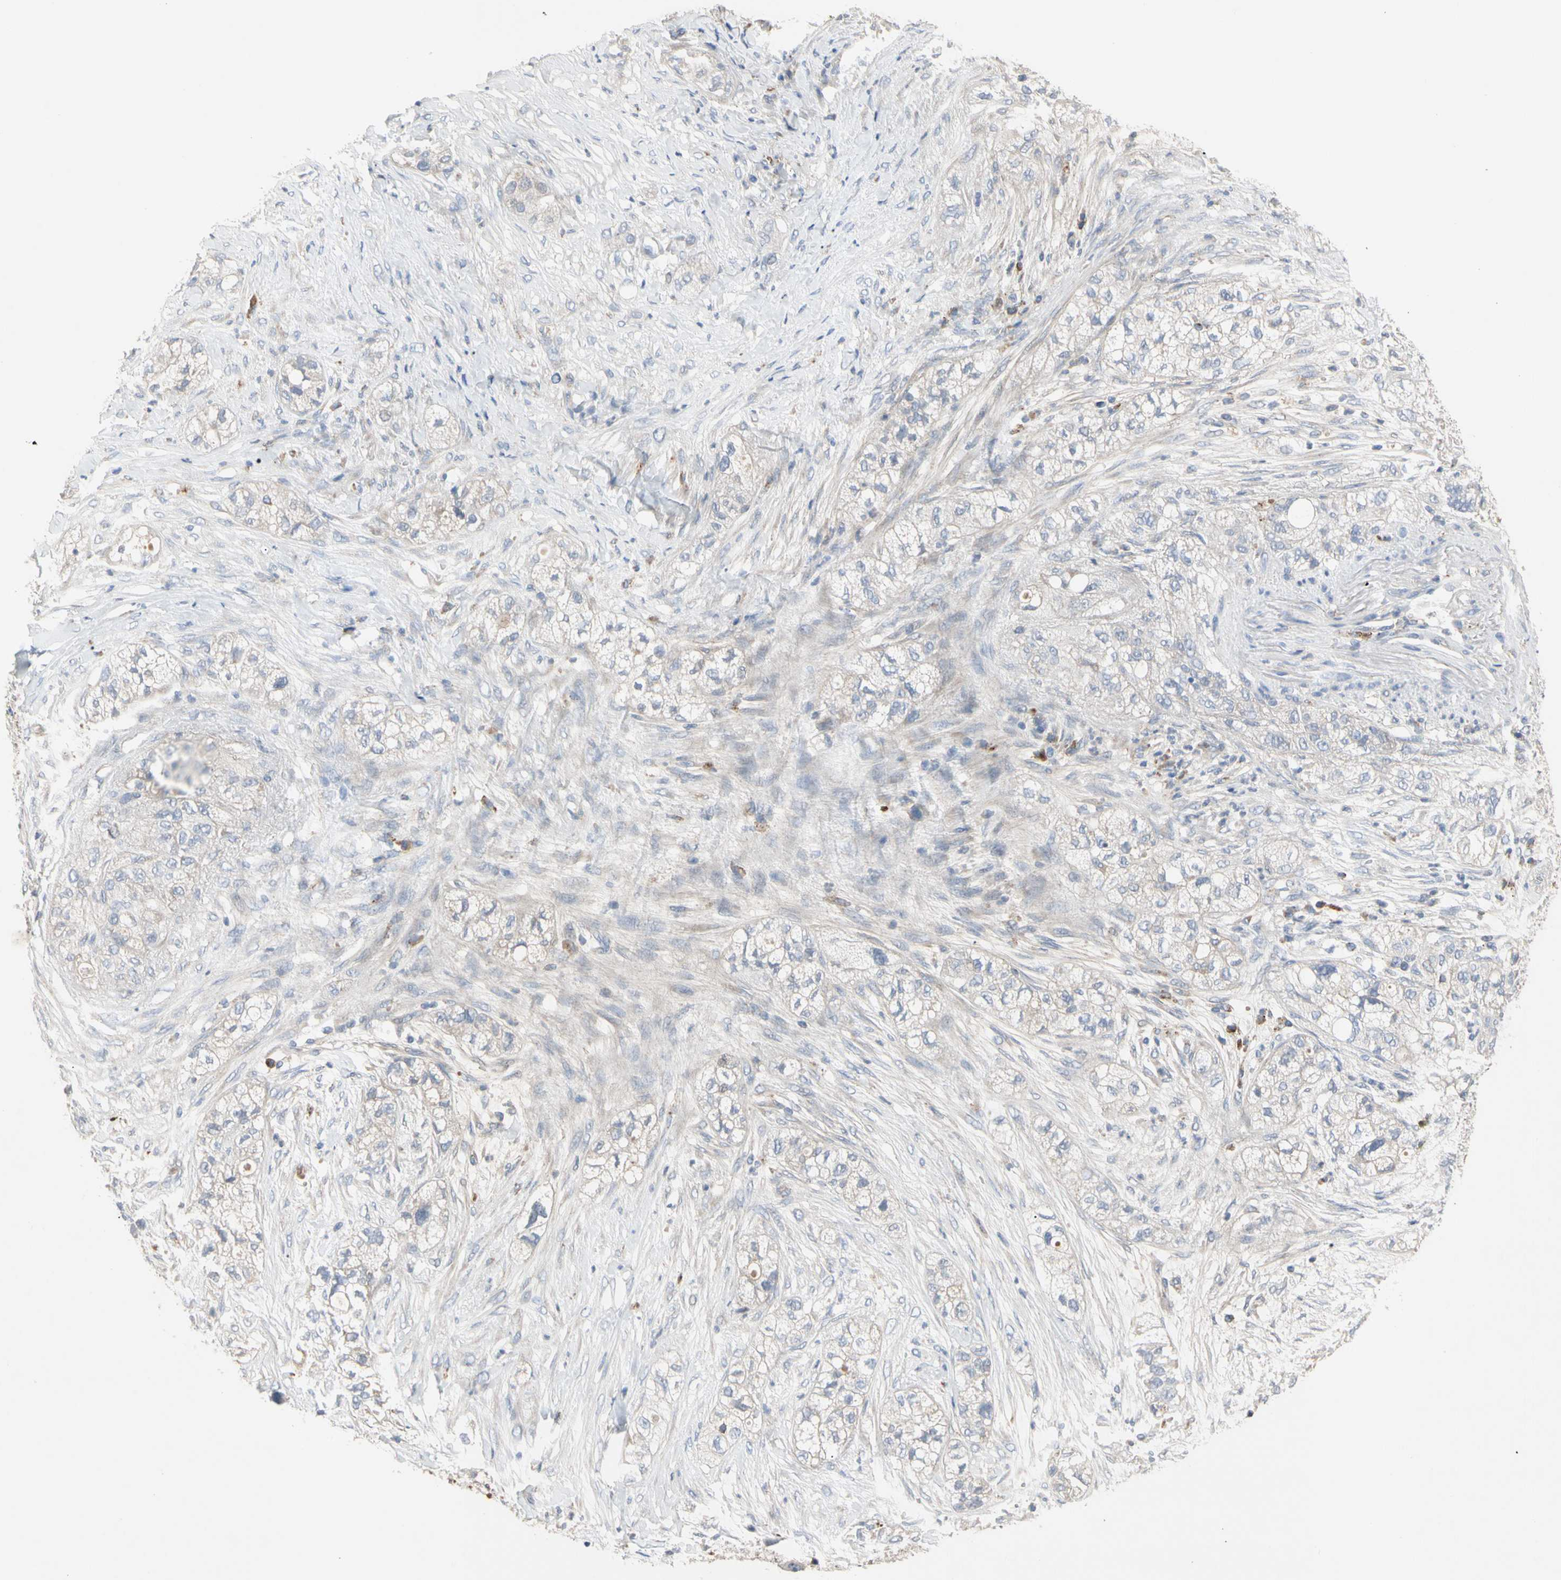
{"staining": {"intensity": "negative", "quantity": "none", "location": "none"}, "tissue": "pancreatic cancer", "cell_type": "Tumor cells", "image_type": "cancer", "snomed": [{"axis": "morphology", "description": "Adenocarcinoma, NOS"}, {"axis": "topography", "description": "Pancreas"}], "caption": "The photomicrograph shows no significant staining in tumor cells of pancreatic adenocarcinoma.", "gene": "ADA2", "patient": {"sex": "female", "age": 78}}